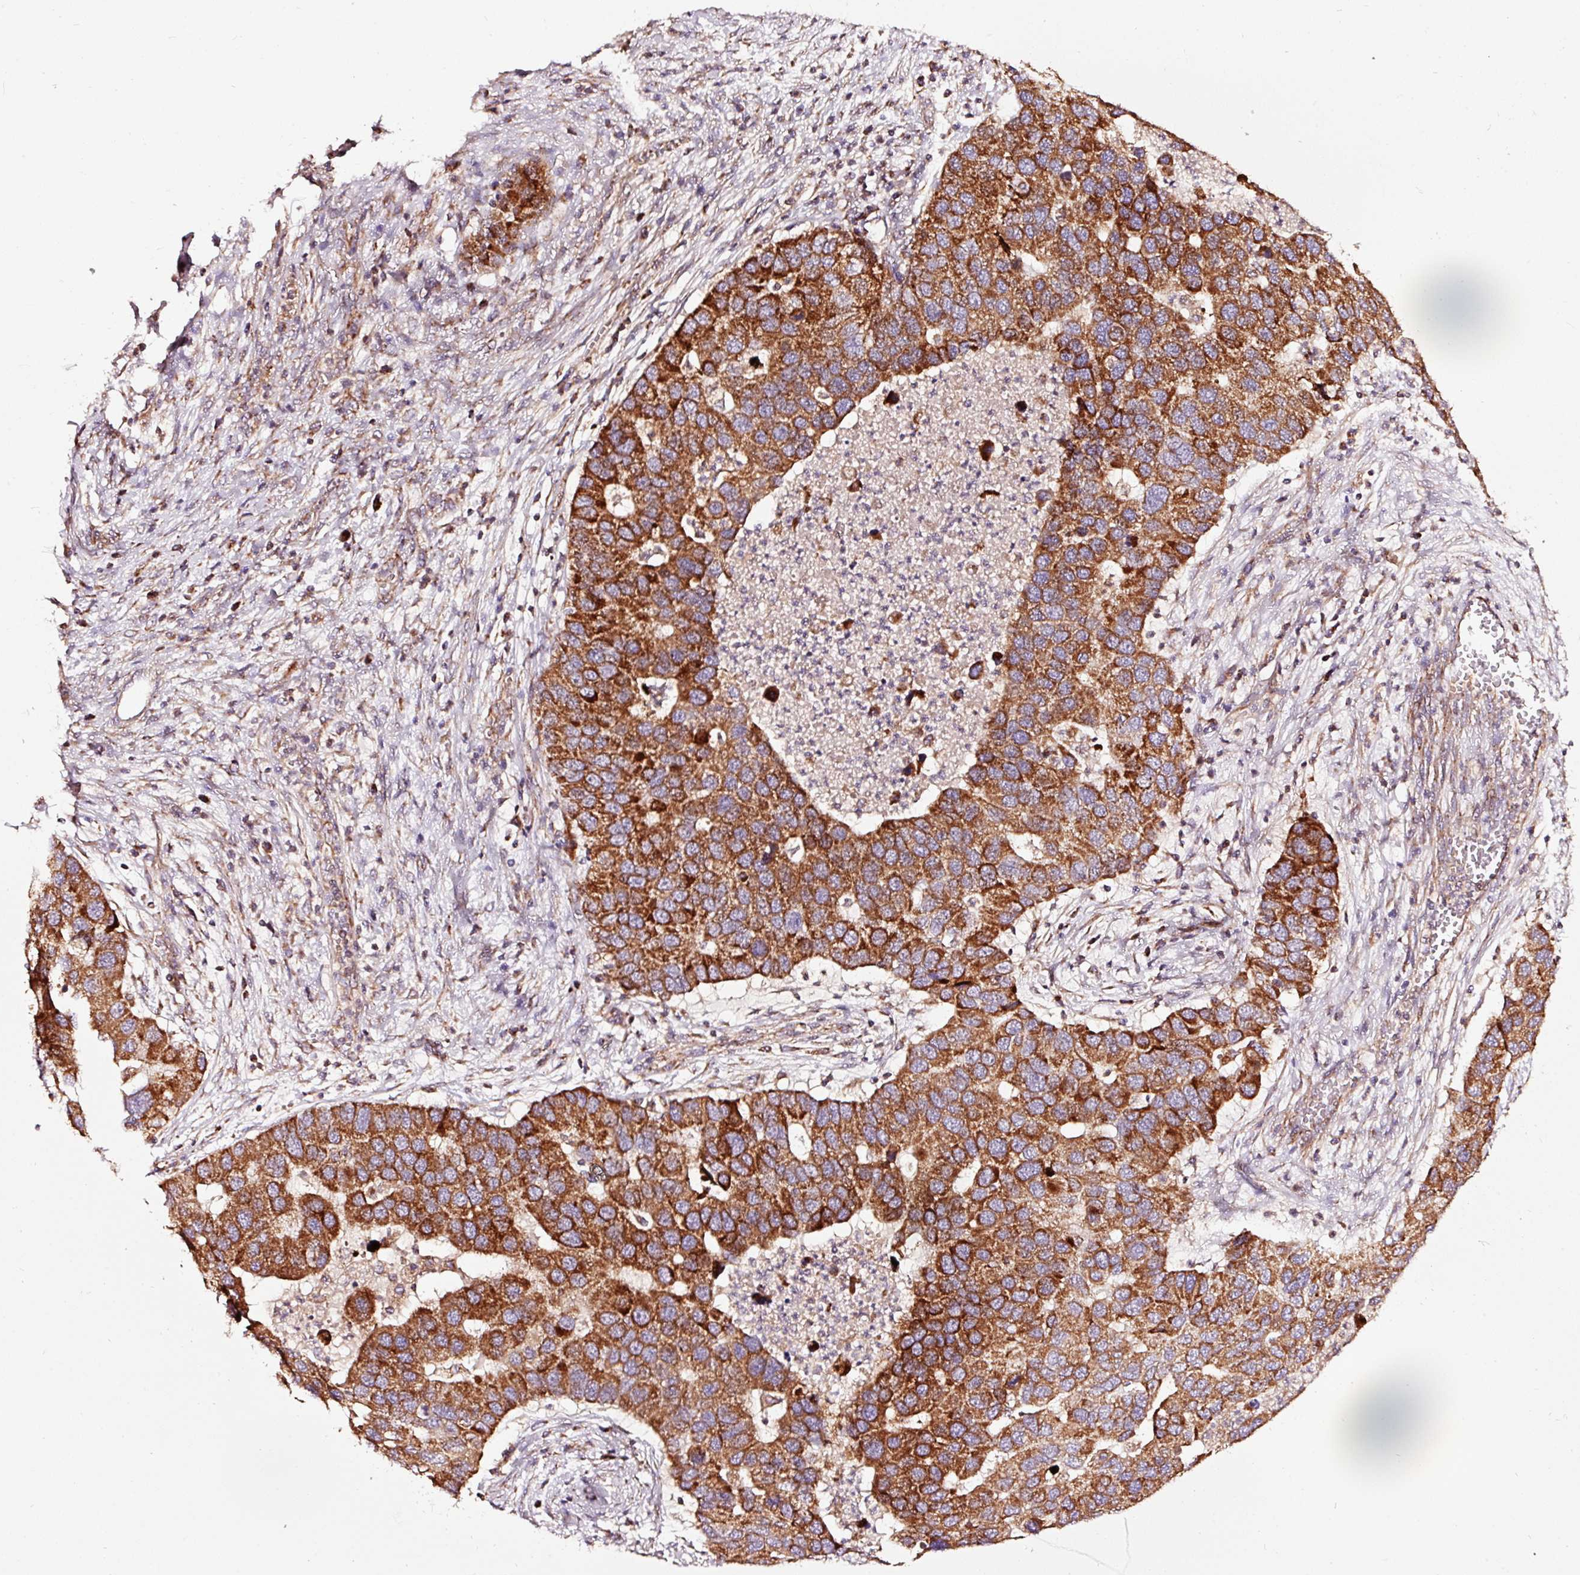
{"staining": {"intensity": "strong", "quantity": ">75%", "location": "cytoplasmic/membranous"}, "tissue": "lung cancer", "cell_type": "Tumor cells", "image_type": "cancer", "snomed": [{"axis": "morphology", "description": "Aneuploidy"}, {"axis": "morphology", "description": "Adenocarcinoma, NOS"}, {"axis": "topography", "description": "Lymph node"}, {"axis": "topography", "description": "Lung"}], "caption": "Immunohistochemical staining of lung adenocarcinoma exhibits high levels of strong cytoplasmic/membranous expression in approximately >75% of tumor cells.", "gene": "TPM1", "patient": {"sex": "female", "age": 74}}